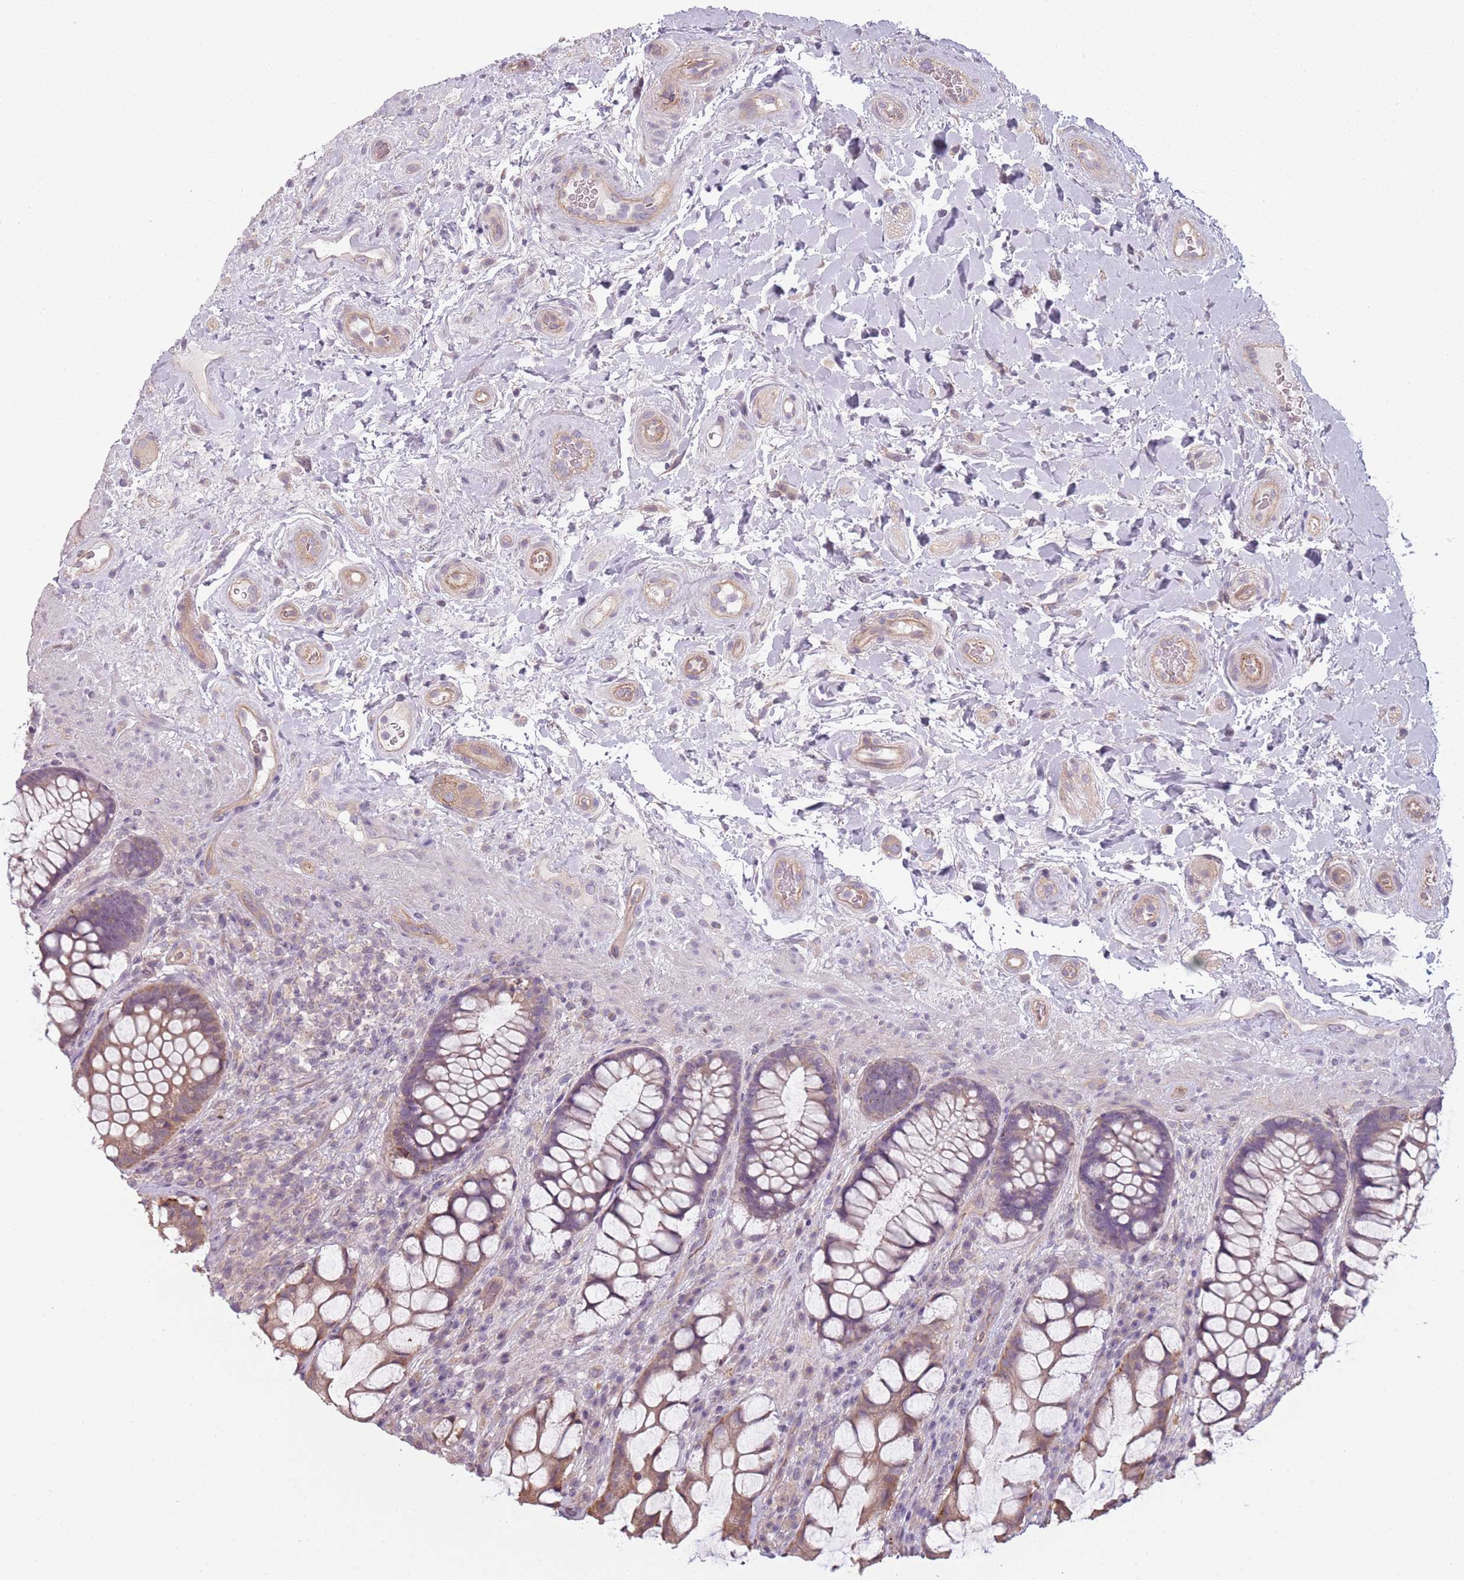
{"staining": {"intensity": "moderate", "quantity": "25%-75%", "location": "cytoplasmic/membranous"}, "tissue": "rectum", "cell_type": "Glandular cells", "image_type": "normal", "snomed": [{"axis": "morphology", "description": "Normal tissue, NOS"}, {"axis": "topography", "description": "Rectum"}], "caption": "The immunohistochemical stain shows moderate cytoplasmic/membranous positivity in glandular cells of normal rectum.", "gene": "TLCD2", "patient": {"sex": "female", "age": 58}}